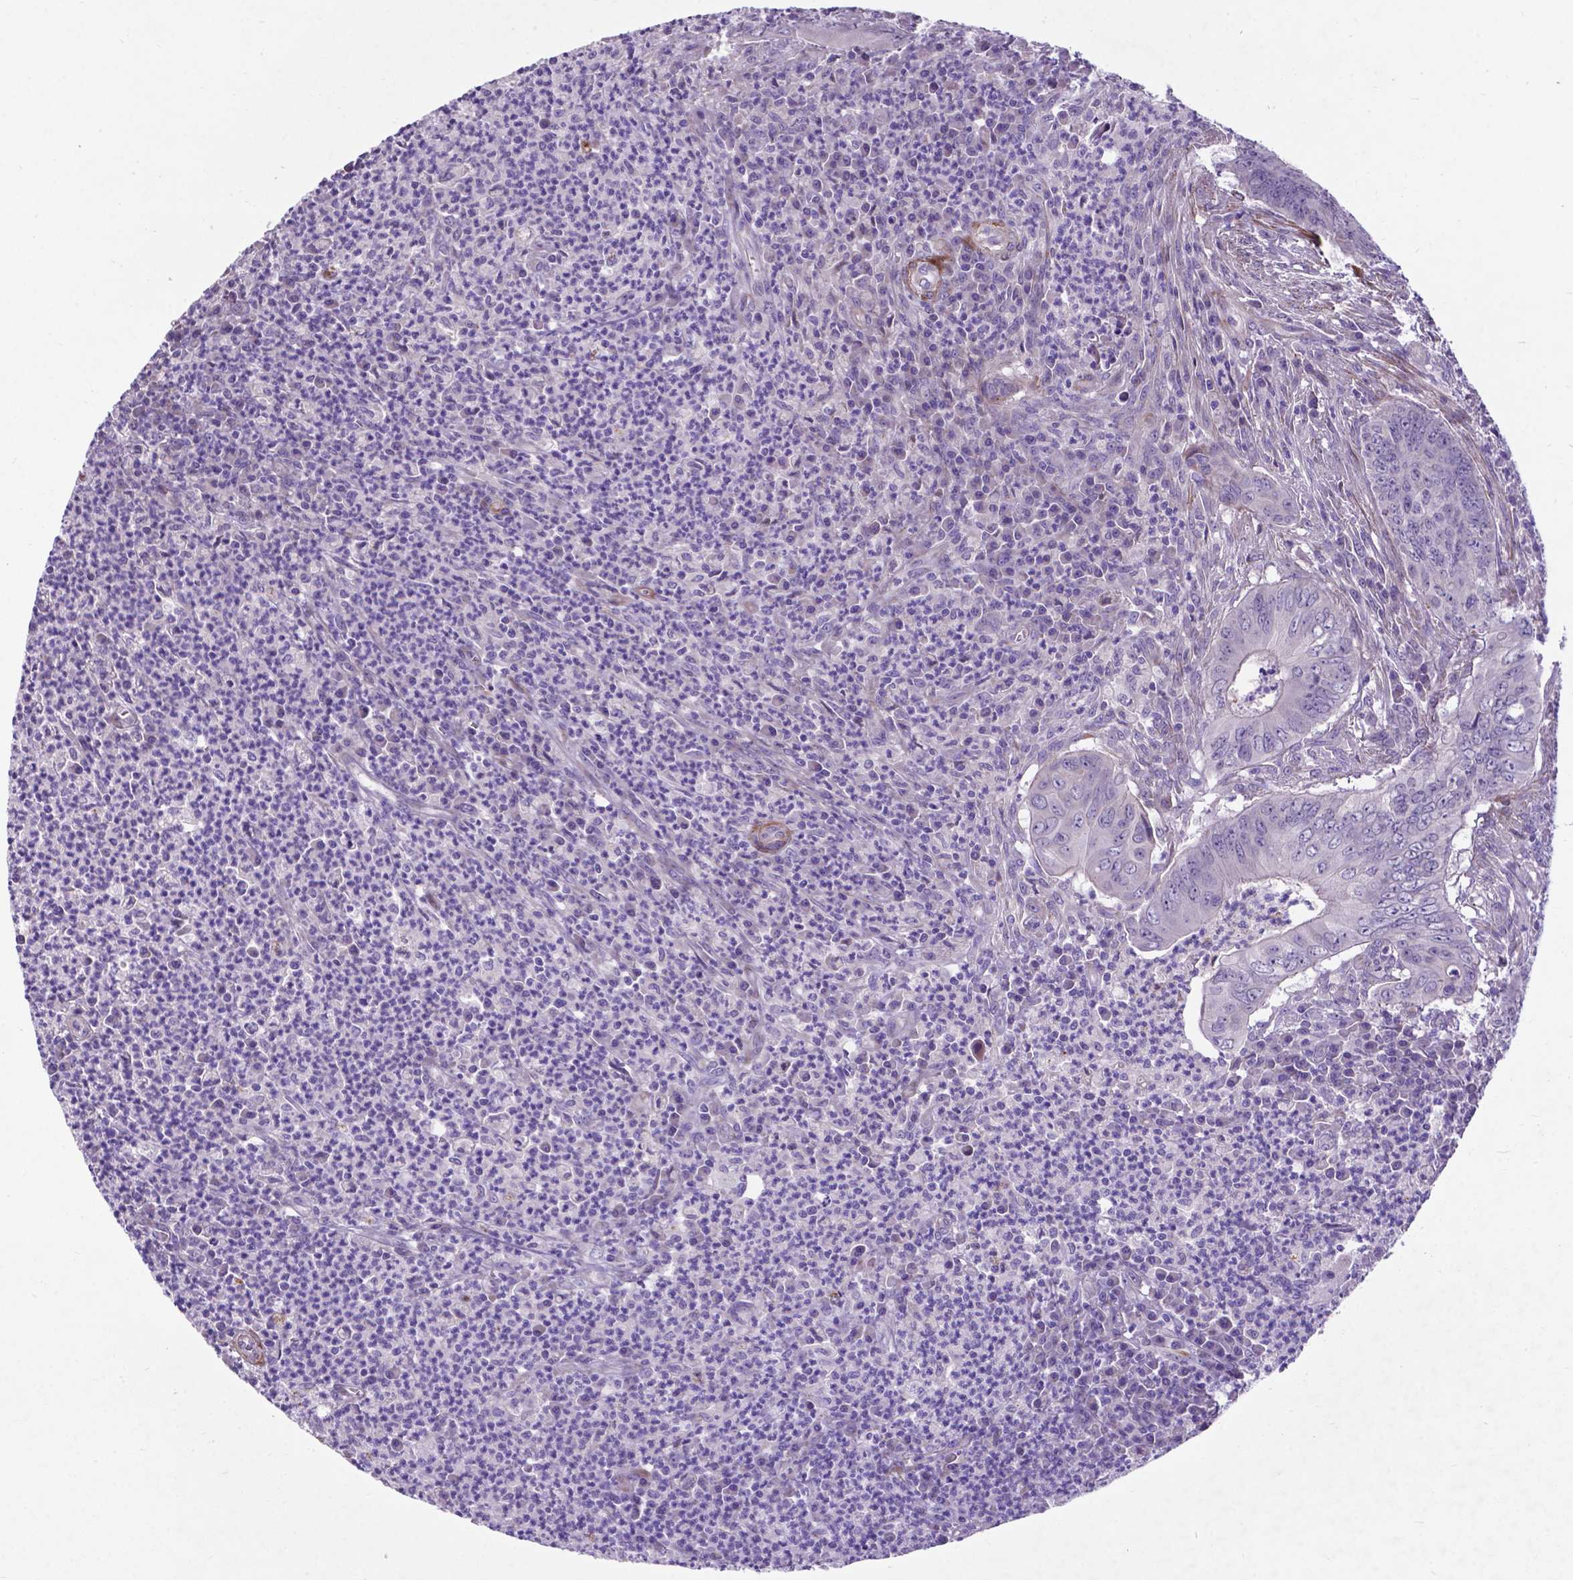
{"staining": {"intensity": "negative", "quantity": "none", "location": "none"}, "tissue": "colorectal cancer", "cell_type": "Tumor cells", "image_type": "cancer", "snomed": [{"axis": "morphology", "description": "Adenocarcinoma, NOS"}, {"axis": "topography", "description": "Colon"}], "caption": "This is an IHC photomicrograph of human colorectal adenocarcinoma. There is no staining in tumor cells.", "gene": "PFKFB4", "patient": {"sex": "female", "age": 74}}